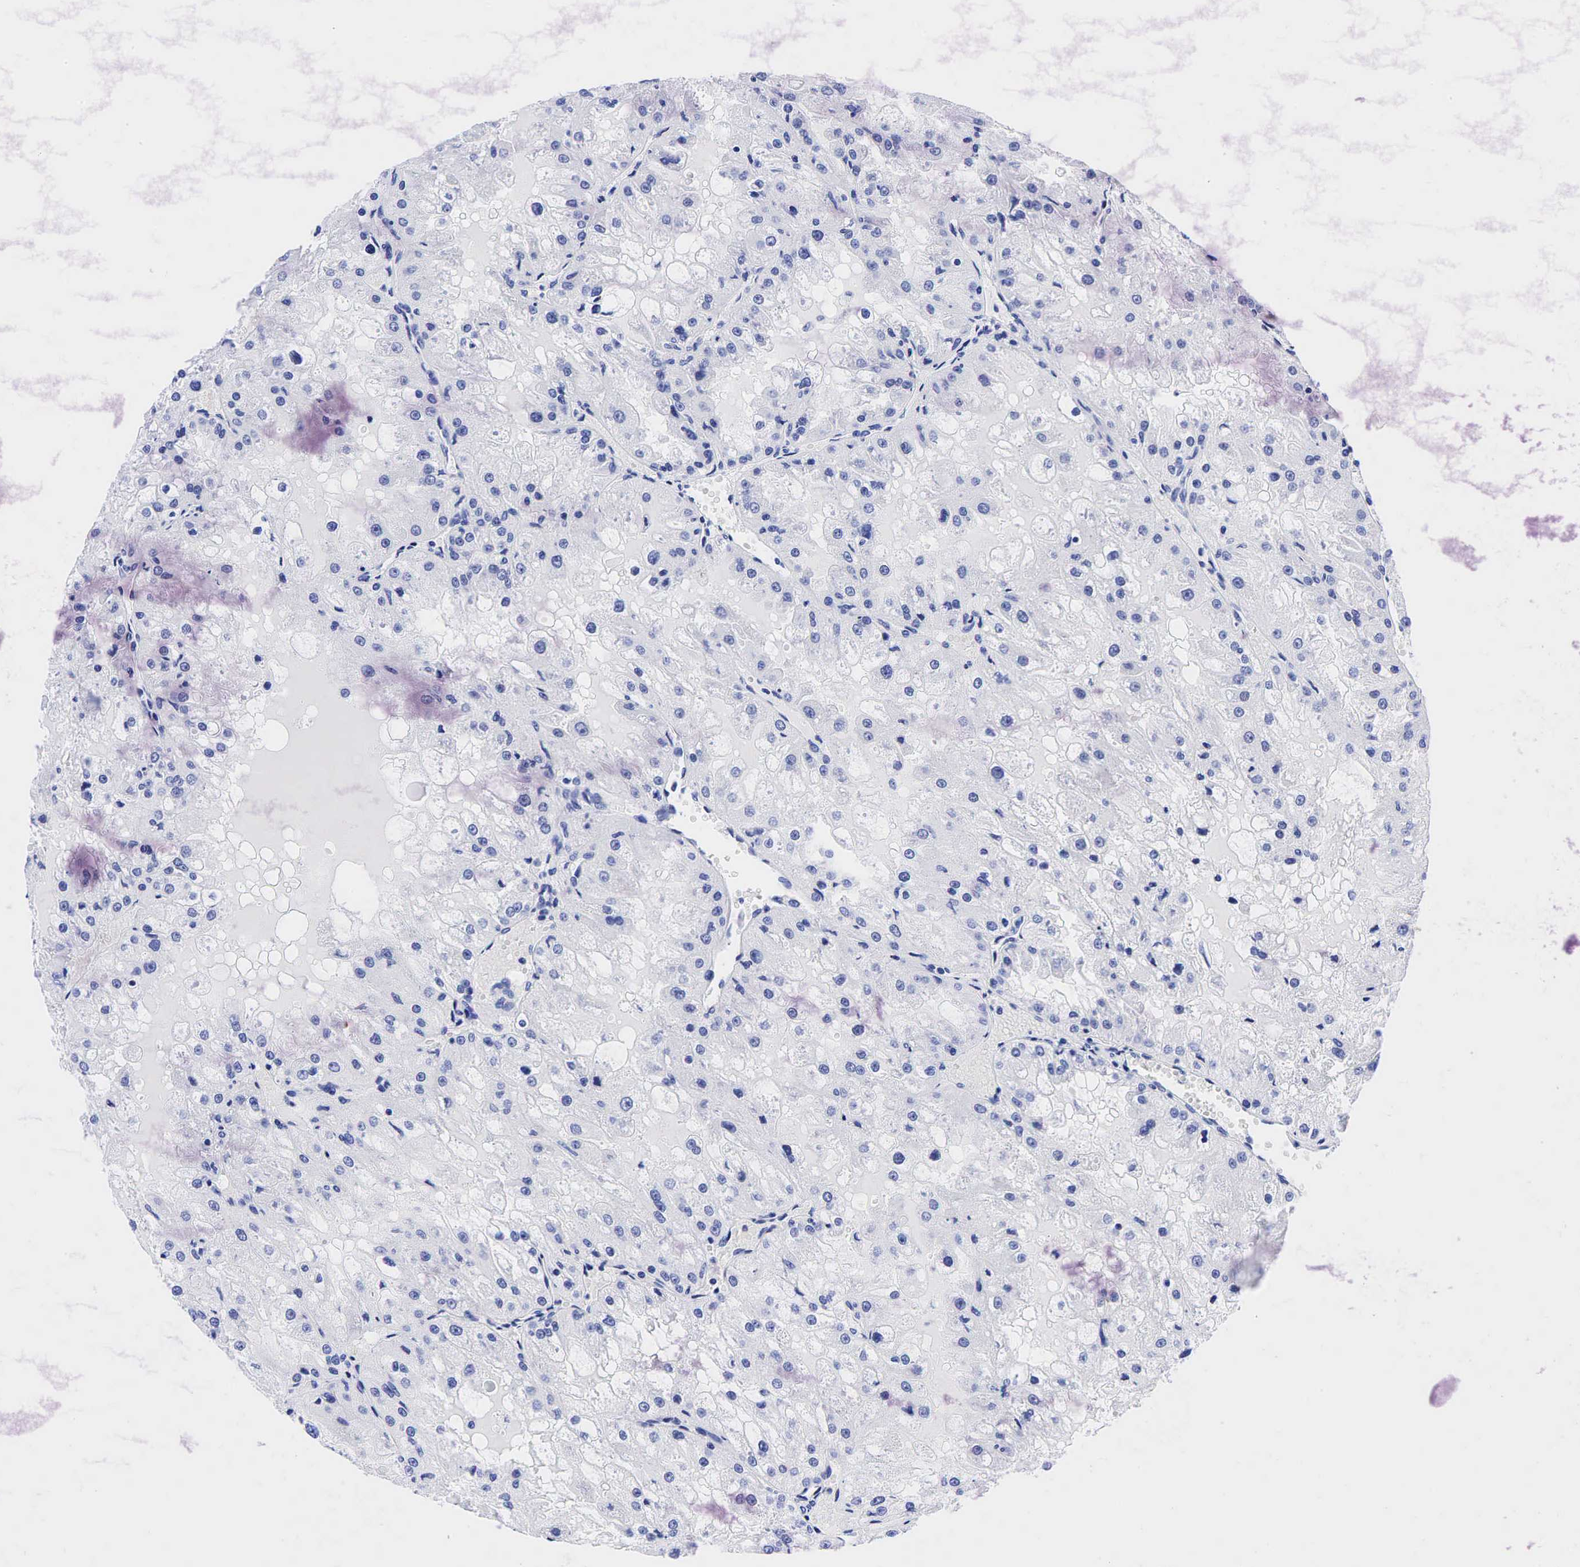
{"staining": {"intensity": "negative", "quantity": "none", "location": "none"}, "tissue": "renal cancer", "cell_type": "Tumor cells", "image_type": "cancer", "snomed": [{"axis": "morphology", "description": "Adenocarcinoma, NOS"}, {"axis": "topography", "description": "Kidney"}], "caption": "This is a histopathology image of immunohistochemistry staining of renal cancer, which shows no positivity in tumor cells.", "gene": "ESR1", "patient": {"sex": "female", "age": 74}}